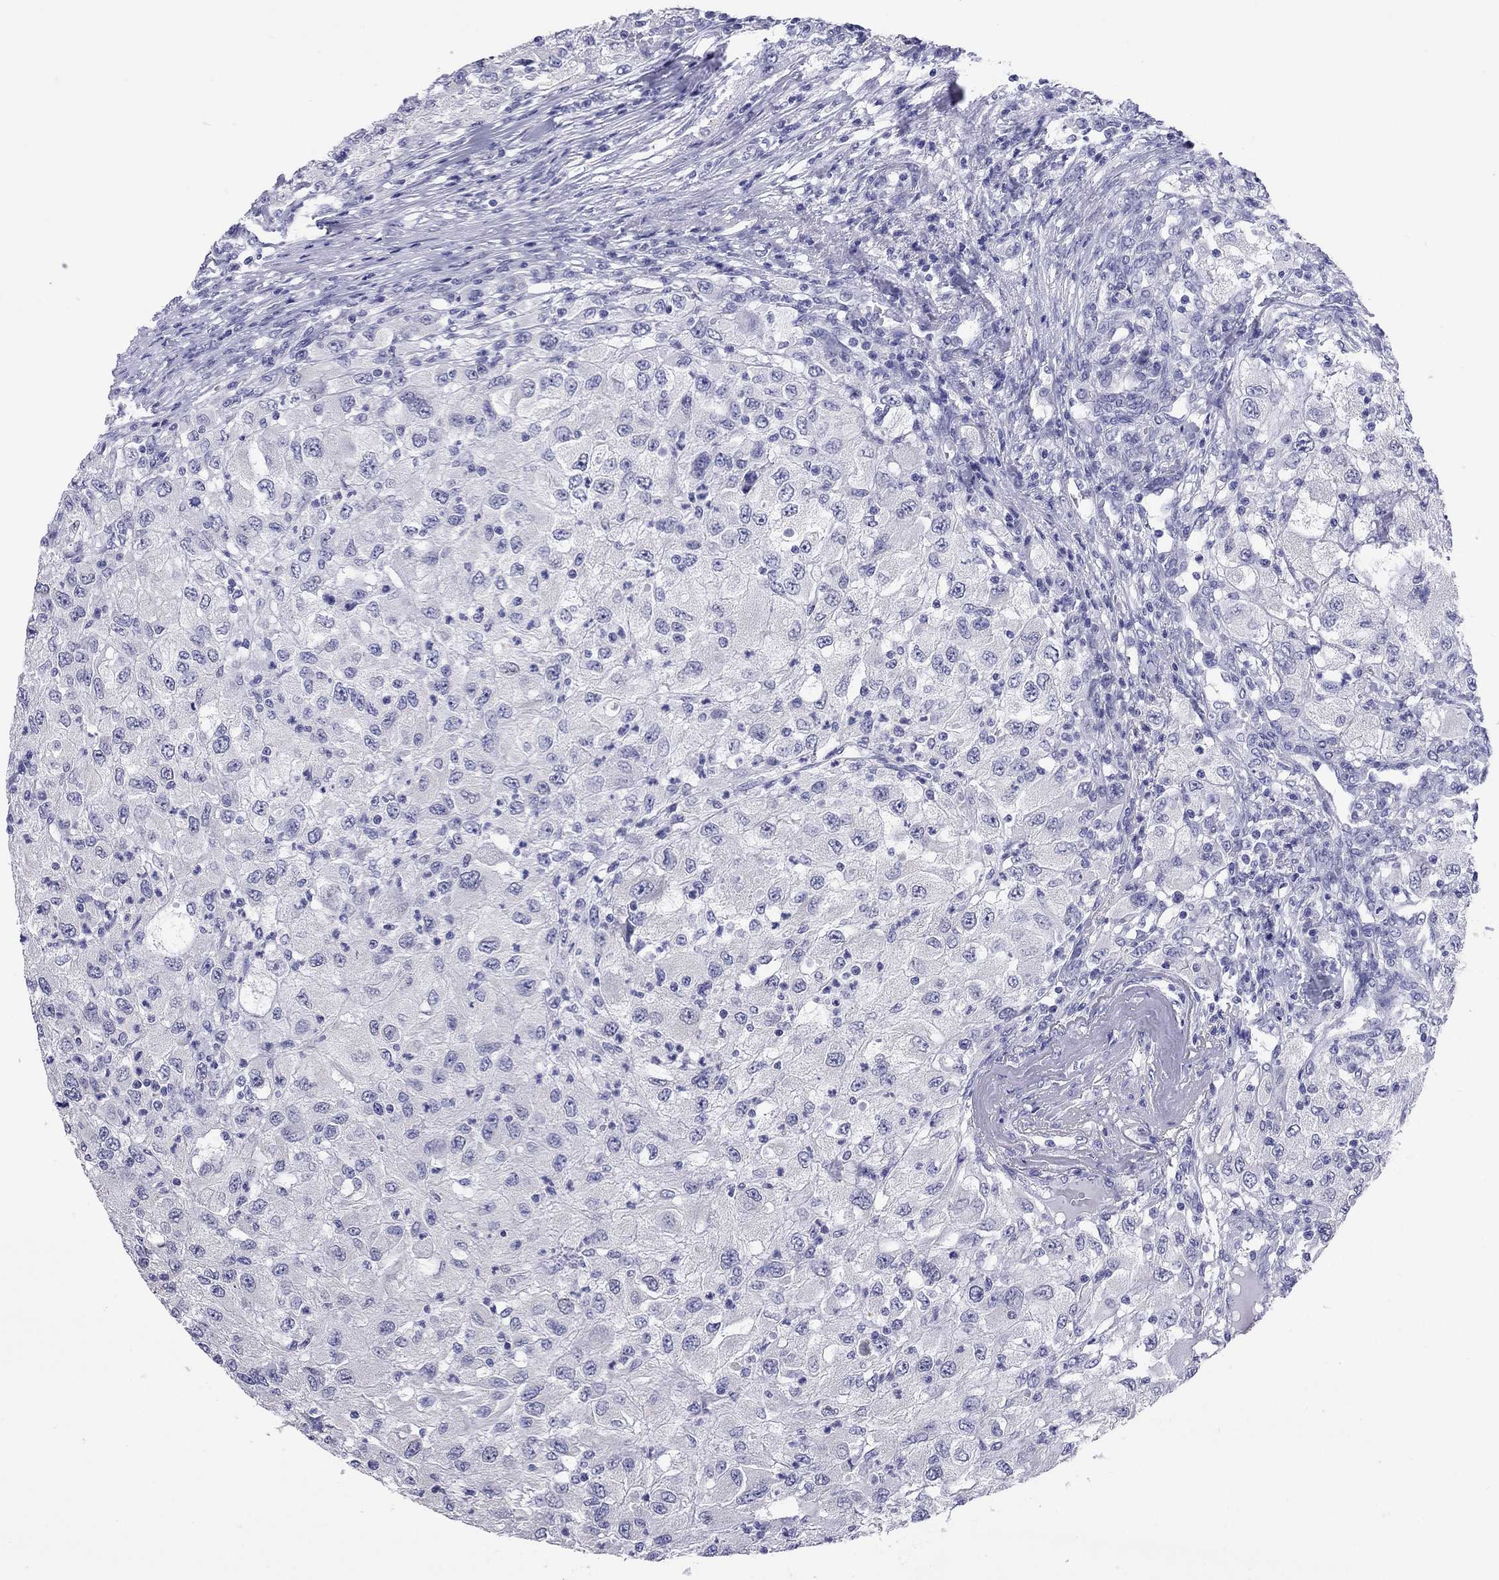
{"staining": {"intensity": "negative", "quantity": "none", "location": "none"}, "tissue": "renal cancer", "cell_type": "Tumor cells", "image_type": "cancer", "snomed": [{"axis": "morphology", "description": "Adenocarcinoma, NOS"}, {"axis": "topography", "description": "Kidney"}], "caption": "Image shows no protein staining in tumor cells of renal adenocarcinoma tissue.", "gene": "ARMC12", "patient": {"sex": "female", "age": 67}}